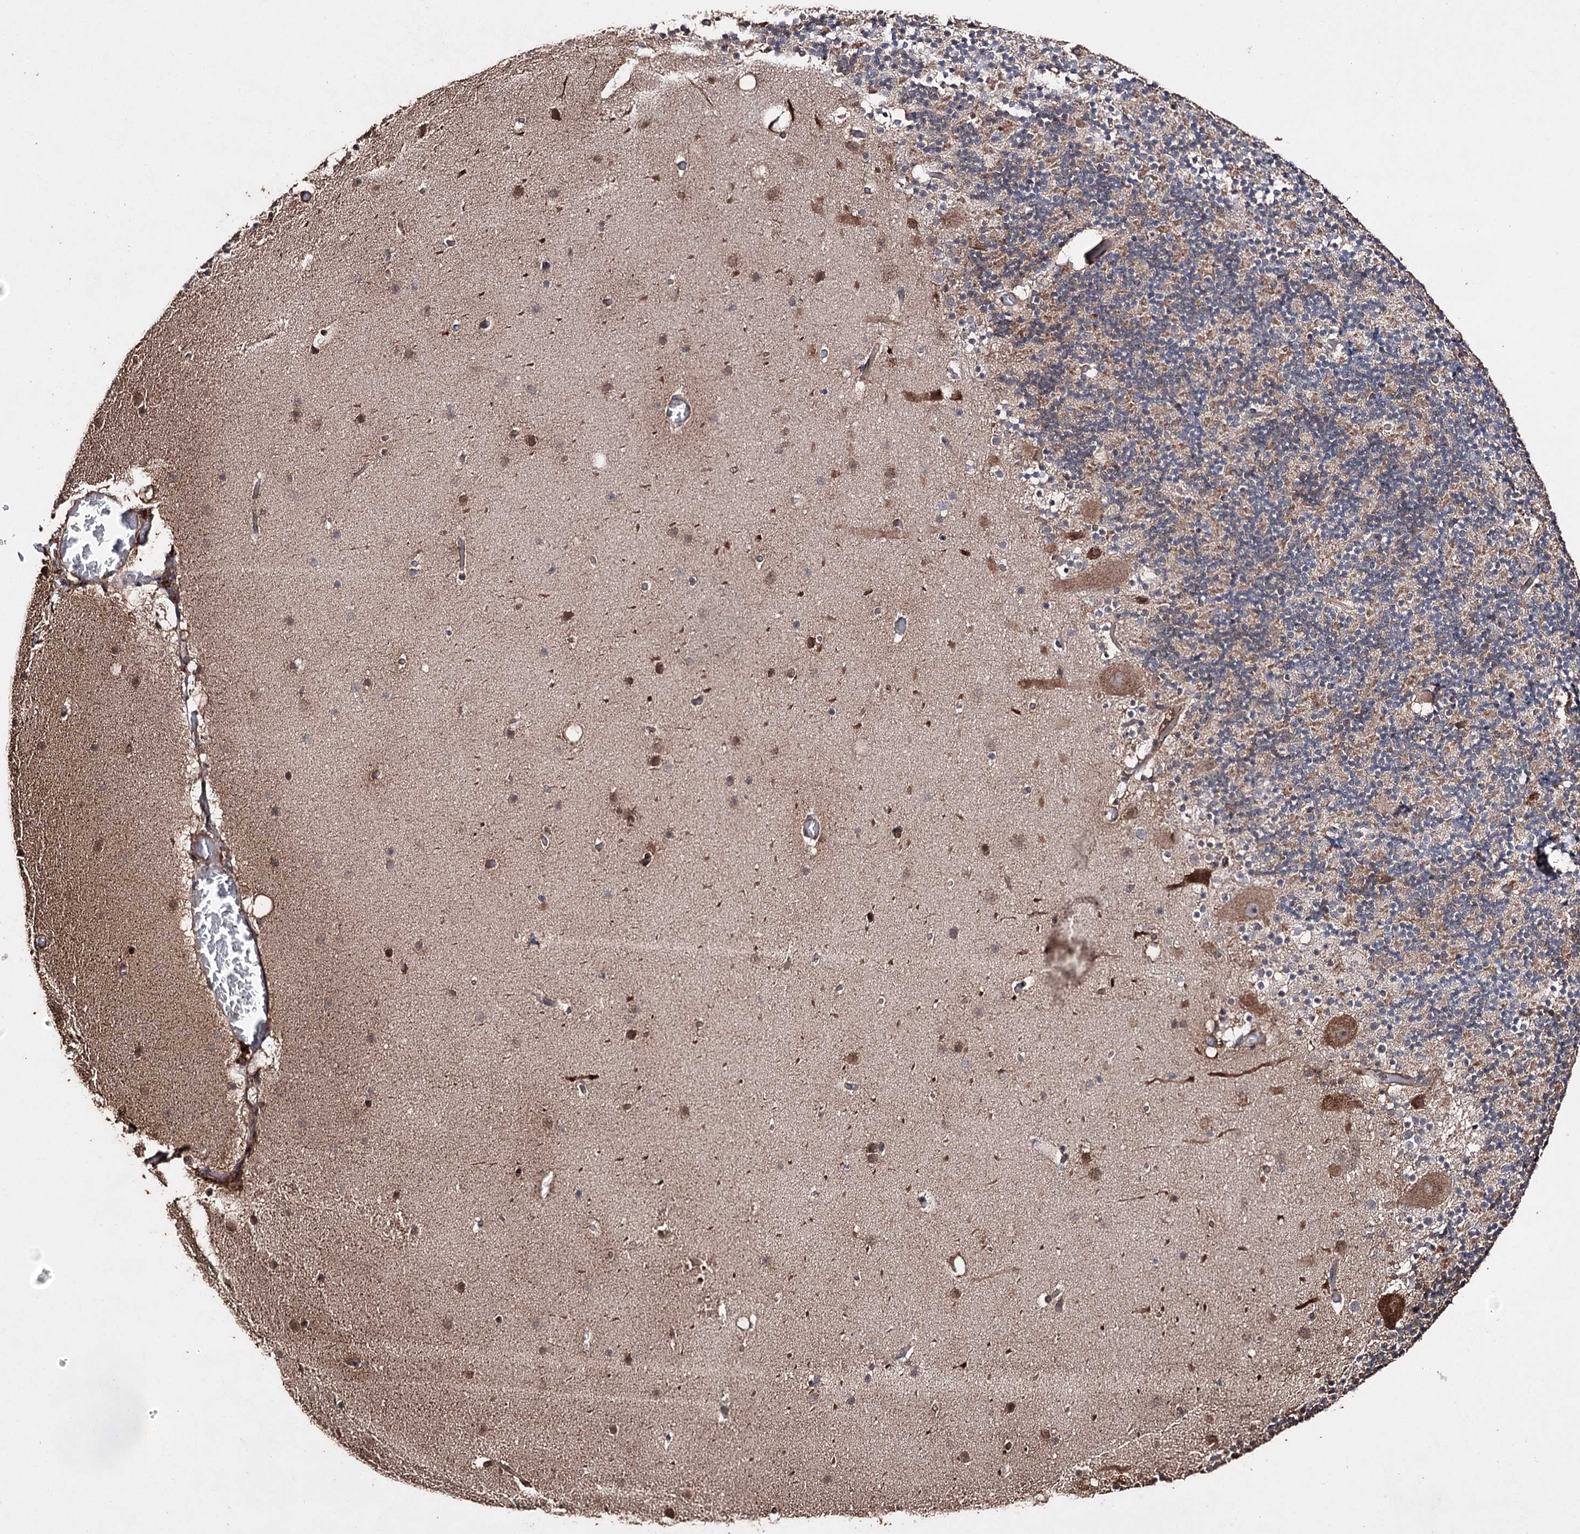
{"staining": {"intensity": "weak", "quantity": "<25%", "location": "cytoplasmic/membranous"}, "tissue": "cerebellum", "cell_type": "Cells in granular layer", "image_type": "normal", "snomed": [{"axis": "morphology", "description": "Normal tissue, NOS"}, {"axis": "topography", "description": "Cerebellum"}], "caption": "Immunohistochemistry photomicrograph of benign human cerebellum stained for a protein (brown), which shows no staining in cells in granular layer. The staining was performed using DAB to visualize the protein expression in brown, while the nuclei were stained in blue with hematoxylin (Magnification: 20x).", "gene": "ZNF662", "patient": {"sex": "male", "age": 57}}